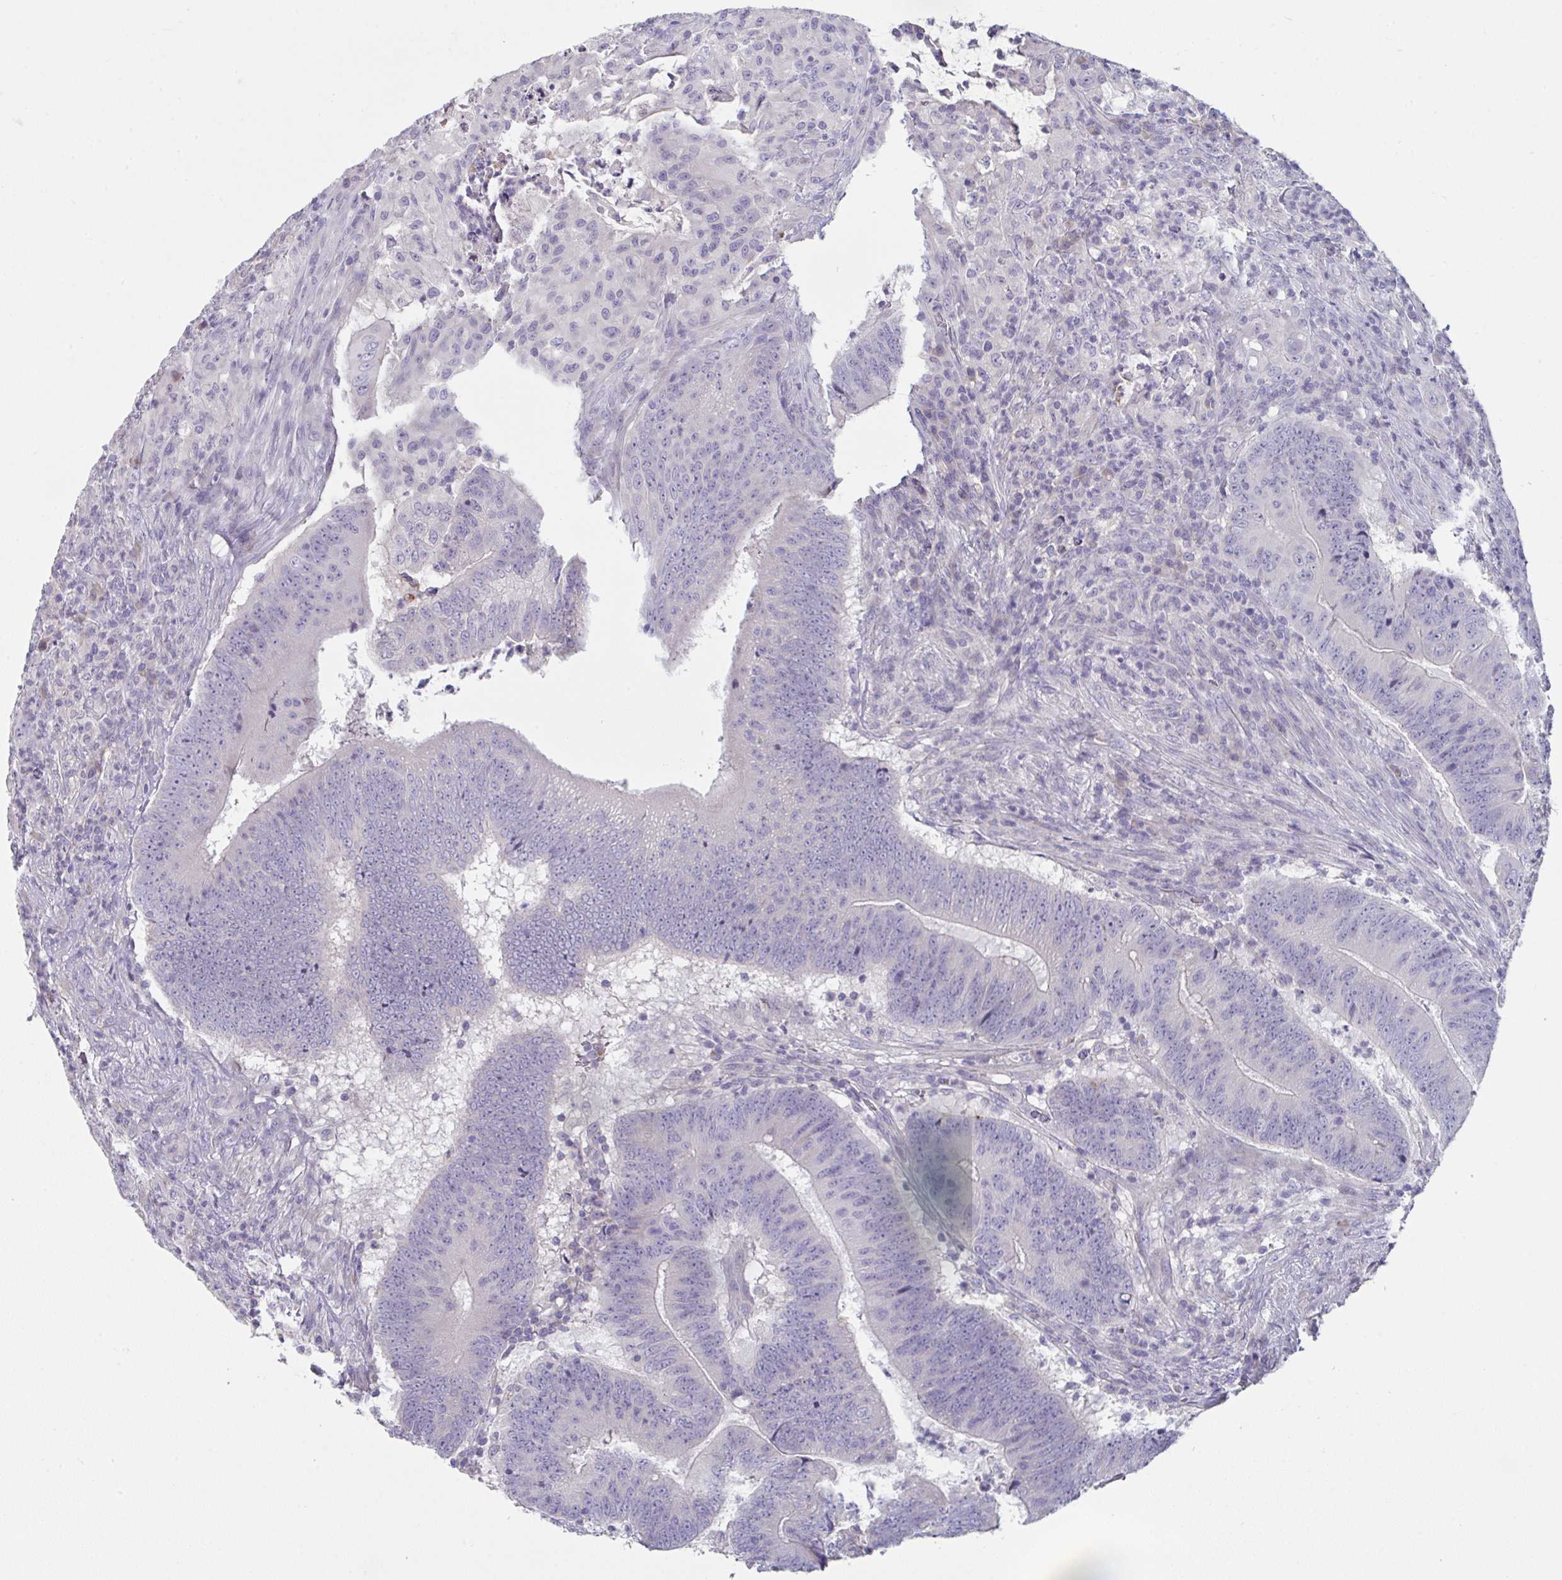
{"staining": {"intensity": "negative", "quantity": "none", "location": "none"}, "tissue": "colorectal cancer", "cell_type": "Tumor cells", "image_type": "cancer", "snomed": [{"axis": "morphology", "description": "Adenocarcinoma, NOS"}, {"axis": "topography", "description": "Colon"}], "caption": "There is no significant staining in tumor cells of colorectal cancer (adenocarcinoma).", "gene": "HGFAC", "patient": {"sex": "female", "age": 87}}